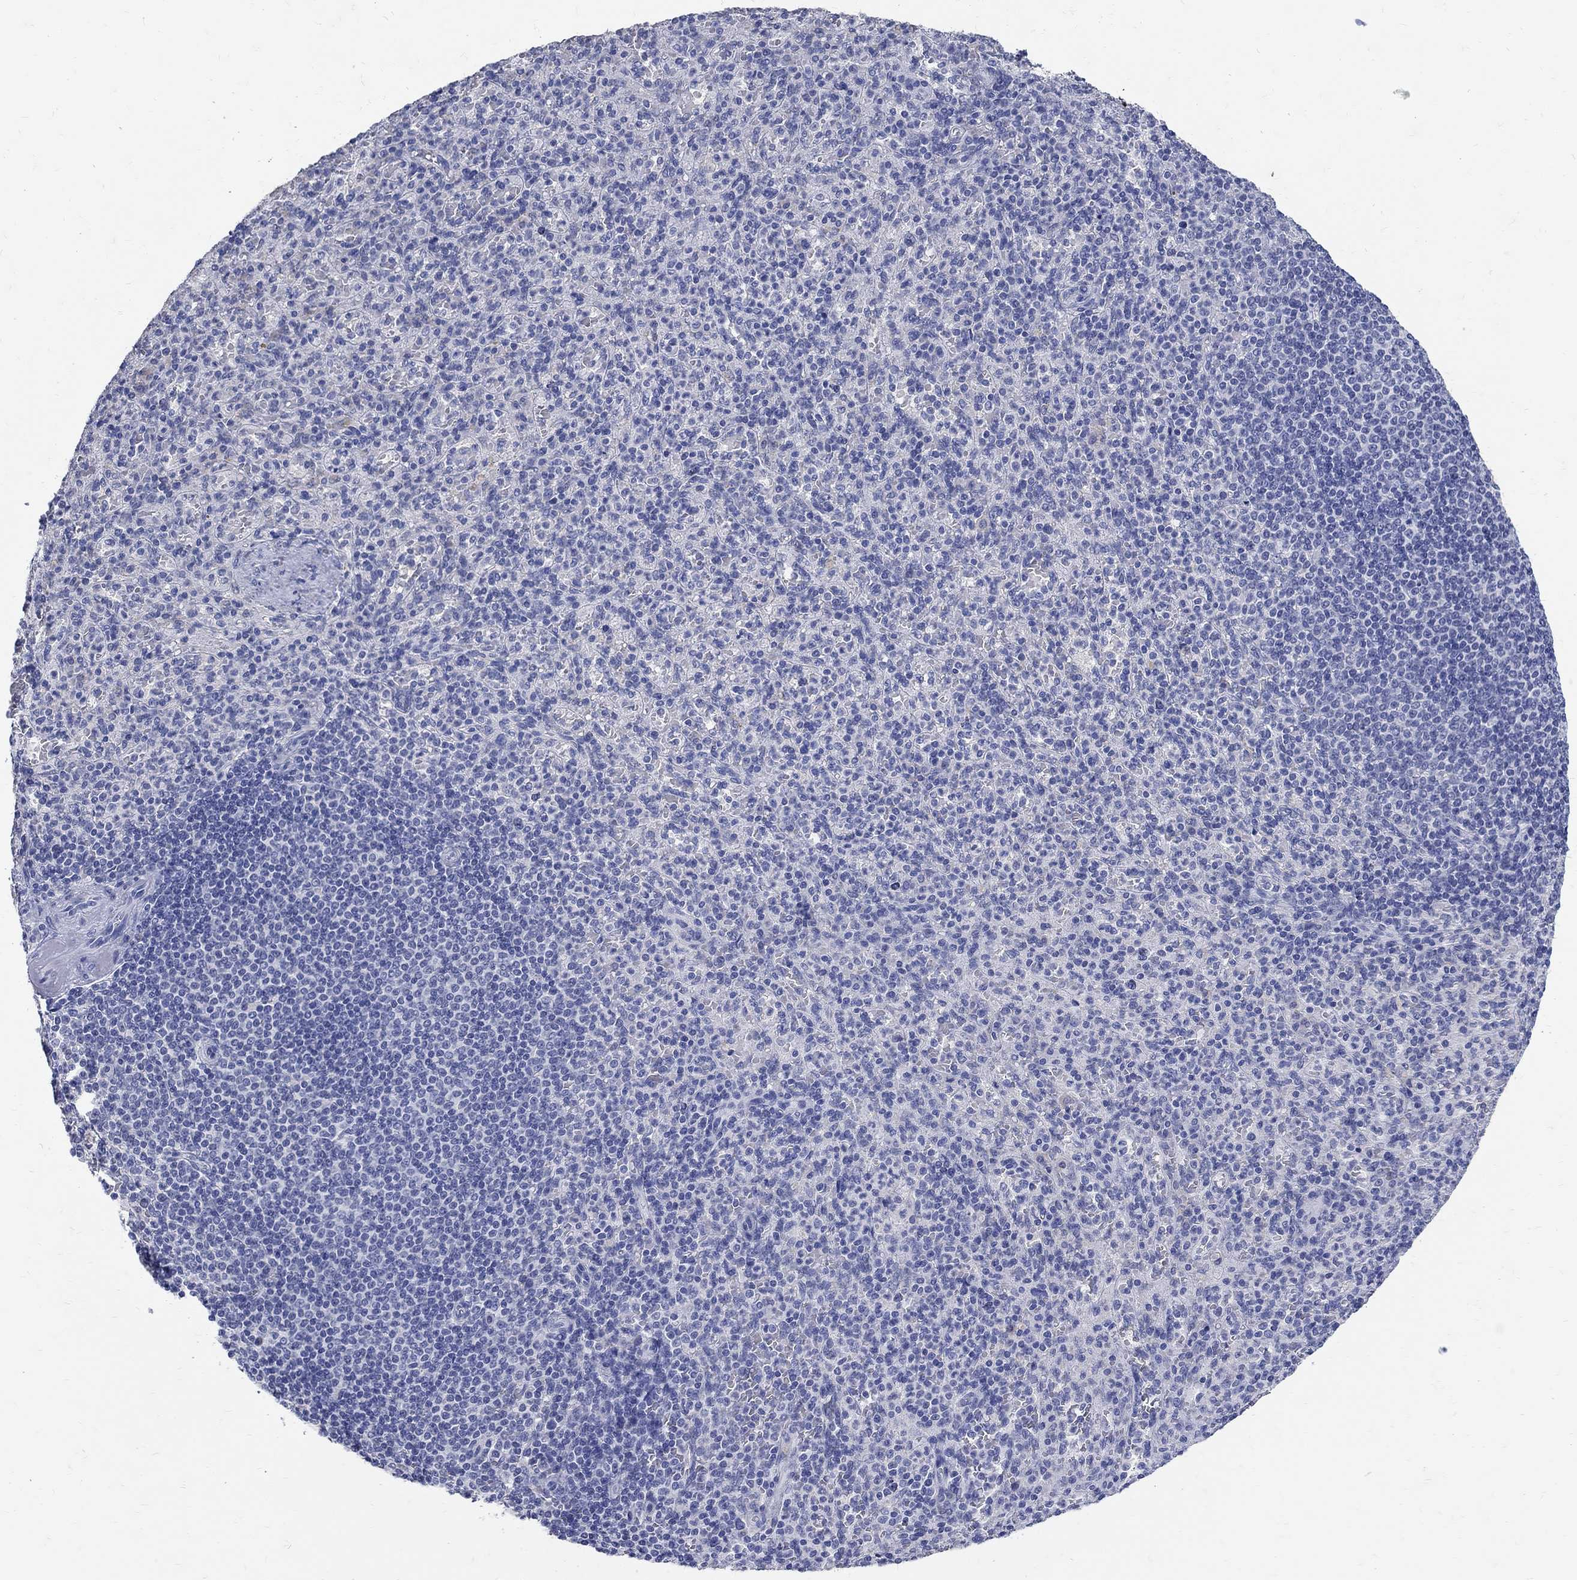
{"staining": {"intensity": "negative", "quantity": "none", "location": "none"}, "tissue": "spleen", "cell_type": "Cells in red pulp", "image_type": "normal", "snomed": [{"axis": "morphology", "description": "Normal tissue, NOS"}, {"axis": "topography", "description": "Spleen"}], "caption": "The immunohistochemistry histopathology image has no significant expression in cells in red pulp of spleen.", "gene": "SOX2", "patient": {"sex": "female", "age": 74}}